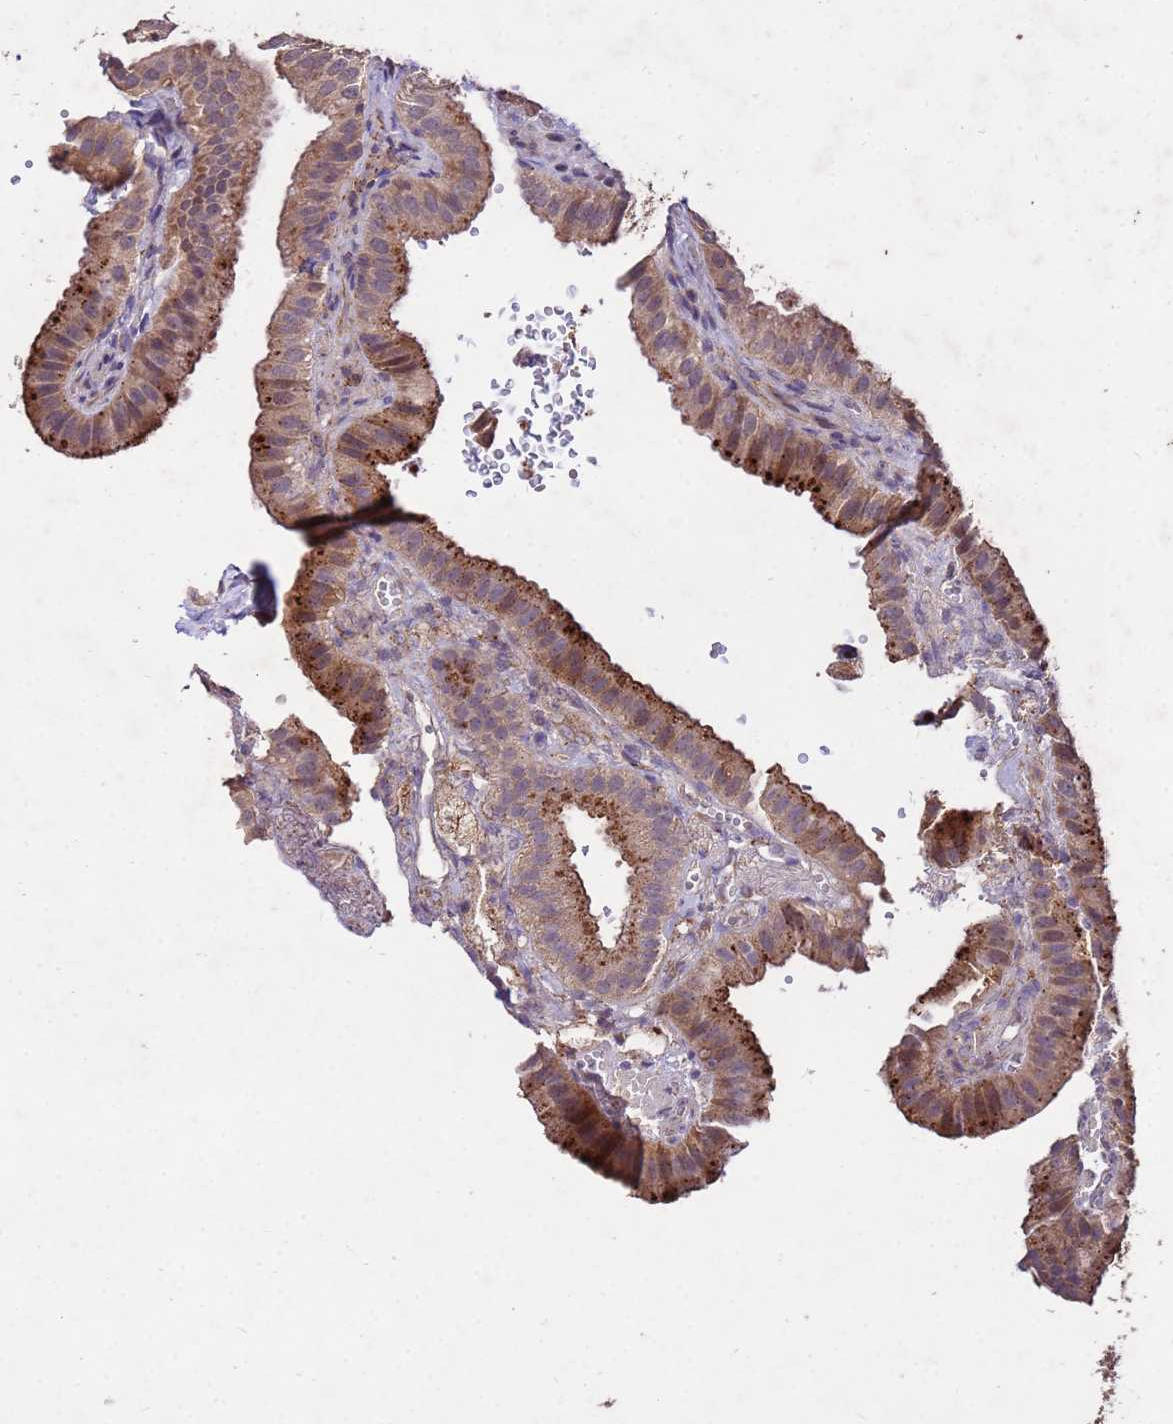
{"staining": {"intensity": "moderate", "quantity": ">75%", "location": "cytoplasmic/membranous"}, "tissue": "gallbladder", "cell_type": "Glandular cells", "image_type": "normal", "snomed": [{"axis": "morphology", "description": "Normal tissue, NOS"}, {"axis": "topography", "description": "Gallbladder"}], "caption": "Gallbladder stained for a protein (brown) exhibits moderate cytoplasmic/membranous positive positivity in about >75% of glandular cells.", "gene": "TOR4A", "patient": {"sex": "female", "age": 61}}